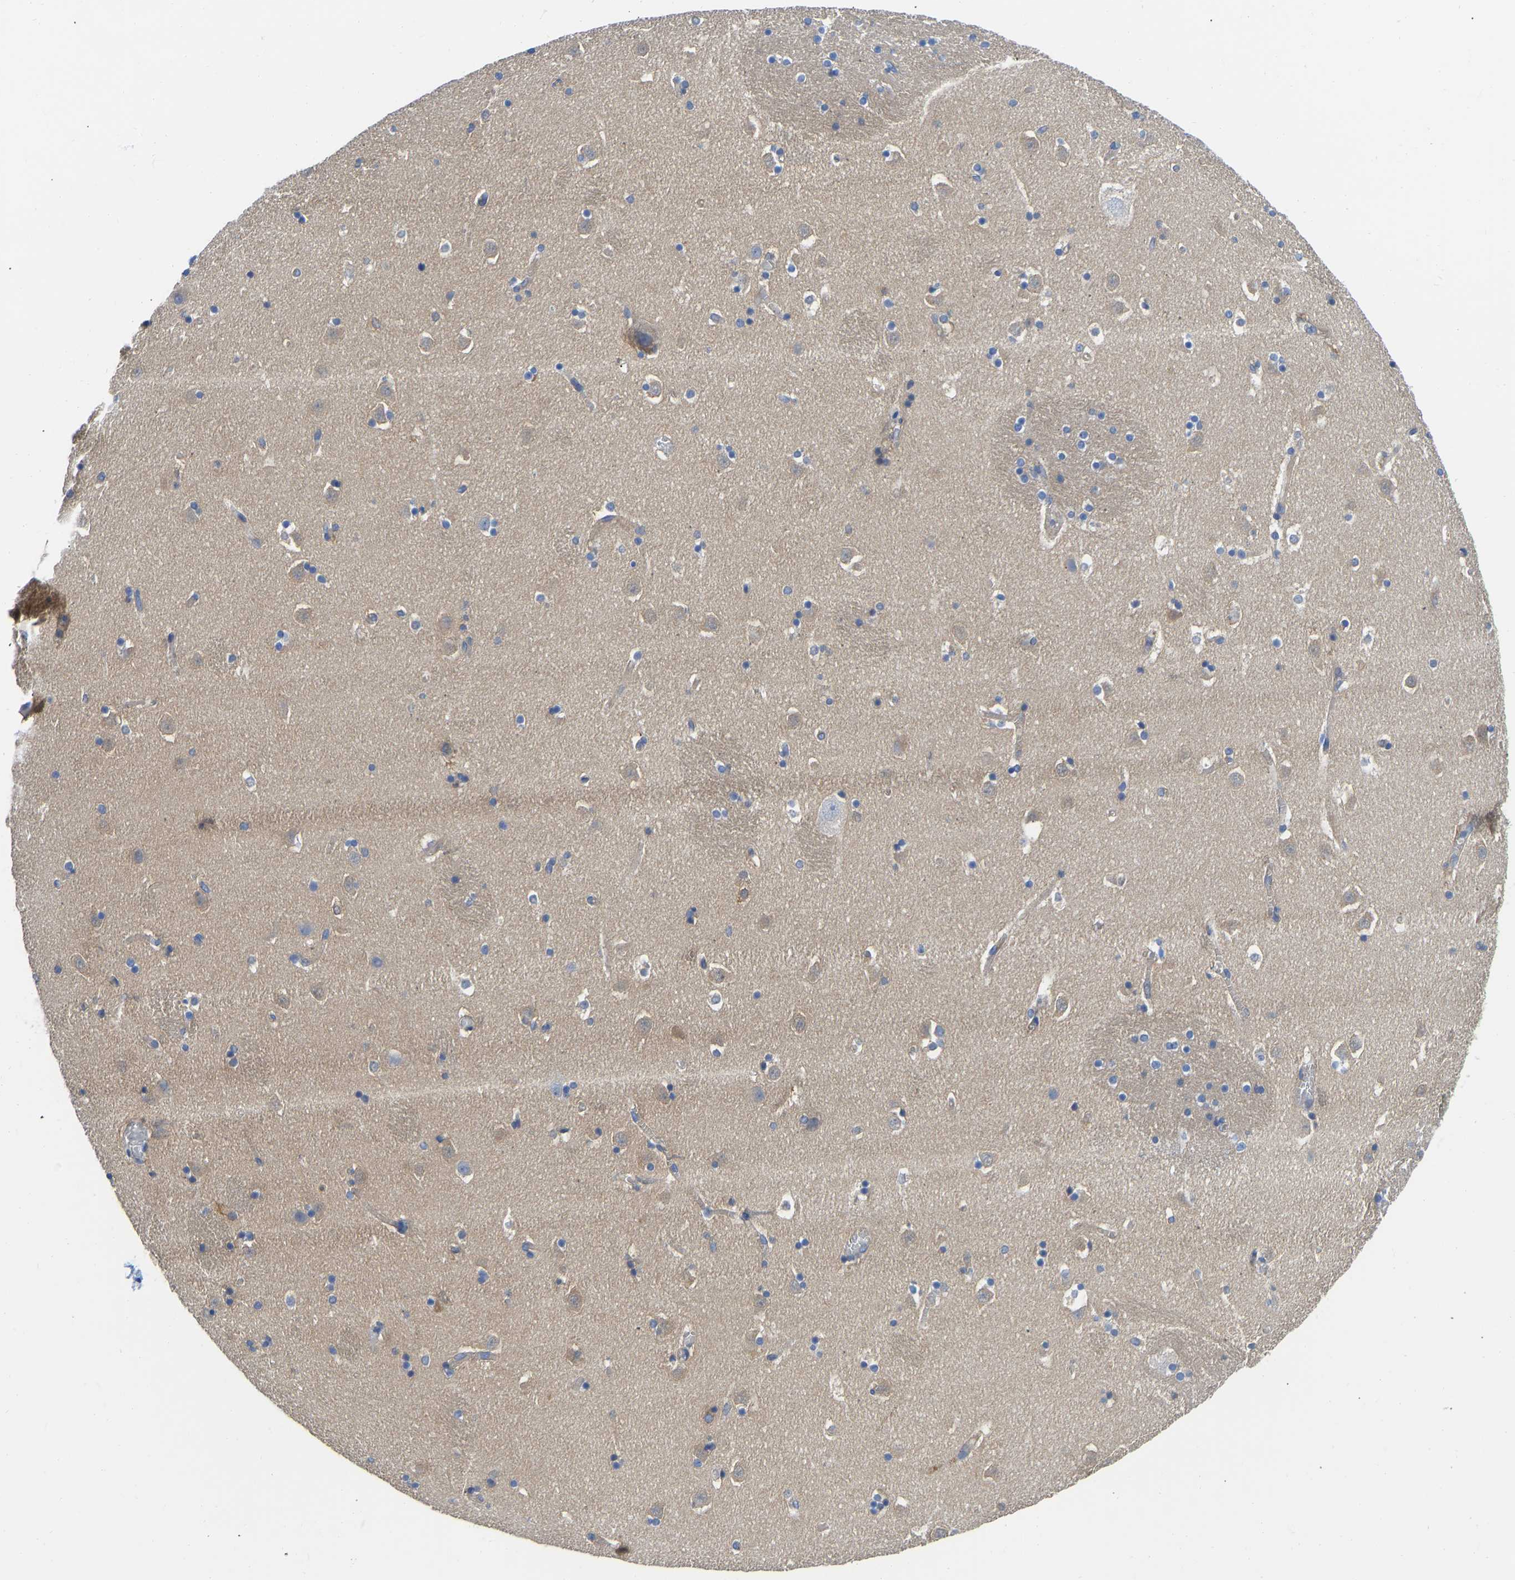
{"staining": {"intensity": "weak", "quantity": "<25%", "location": "cytoplasmic/membranous"}, "tissue": "caudate", "cell_type": "Glial cells", "image_type": "normal", "snomed": [{"axis": "morphology", "description": "Normal tissue, NOS"}, {"axis": "topography", "description": "Lateral ventricle wall"}], "caption": "This micrograph is of benign caudate stained with immunohistochemistry (IHC) to label a protein in brown with the nuclei are counter-stained blue. There is no positivity in glial cells.", "gene": "CHAD", "patient": {"sex": "male", "age": 45}}